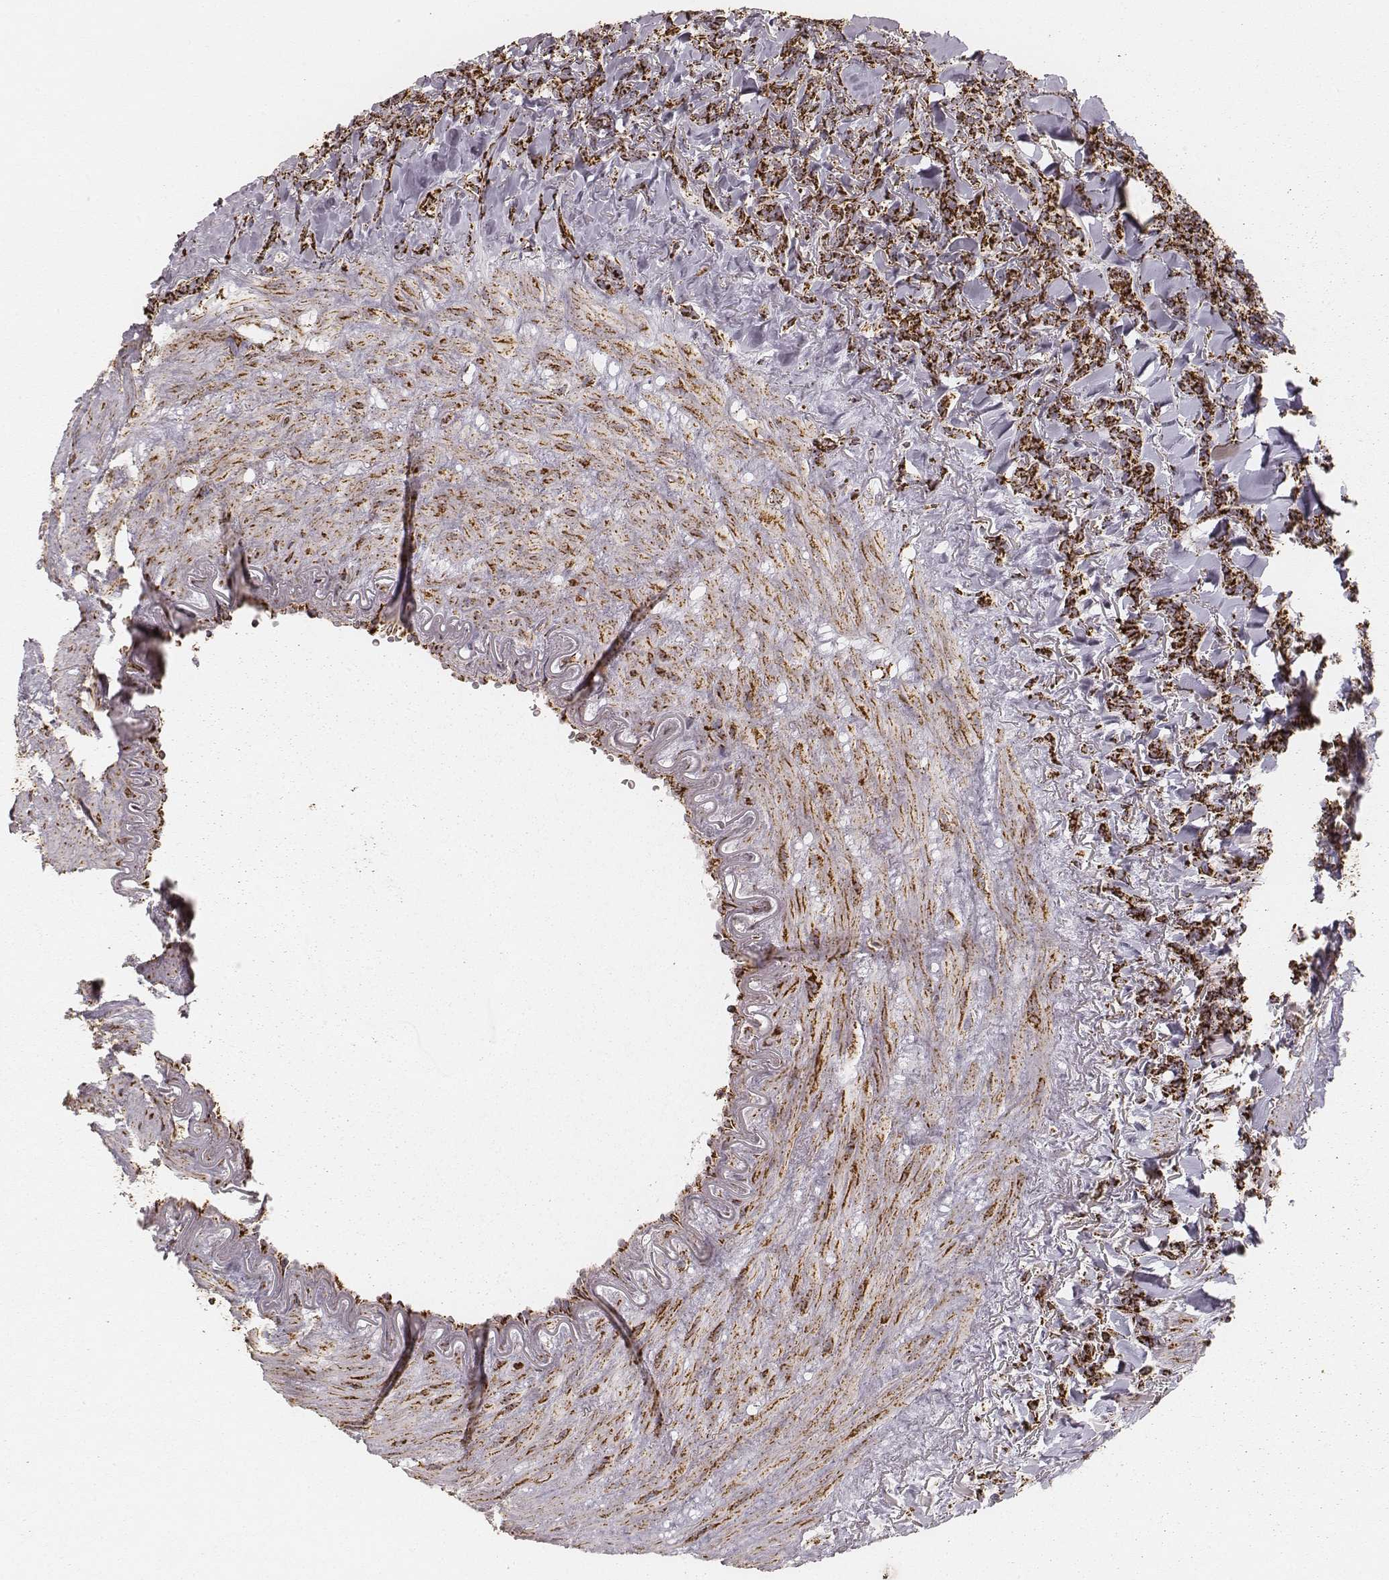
{"staining": {"intensity": "strong", "quantity": ">75%", "location": "cytoplasmic/membranous"}, "tissue": "lymphoma", "cell_type": "Tumor cells", "image_type": "cancer", "snomed": [{"axis": "morphology", "description": "Malignant lymphoma, non-Hodgkin's type, Low grade"}, {"axis": "topography", "description": "Lymph node"}], "caption": "DAB (3,3'-diaminobenzidine) immunohistochemical staining of malignant lymphoma, non-Hodgkin's type (low-grade) displays strong cytoplasmic/membranous protein positivity in approximately >75% of tumor cells. (DAB (3,3'-diaminobenzidine) IHC with brightfield microscopy, high magnification).", "gene": "CS", "patient": {"sex": "female", "age": 56}}